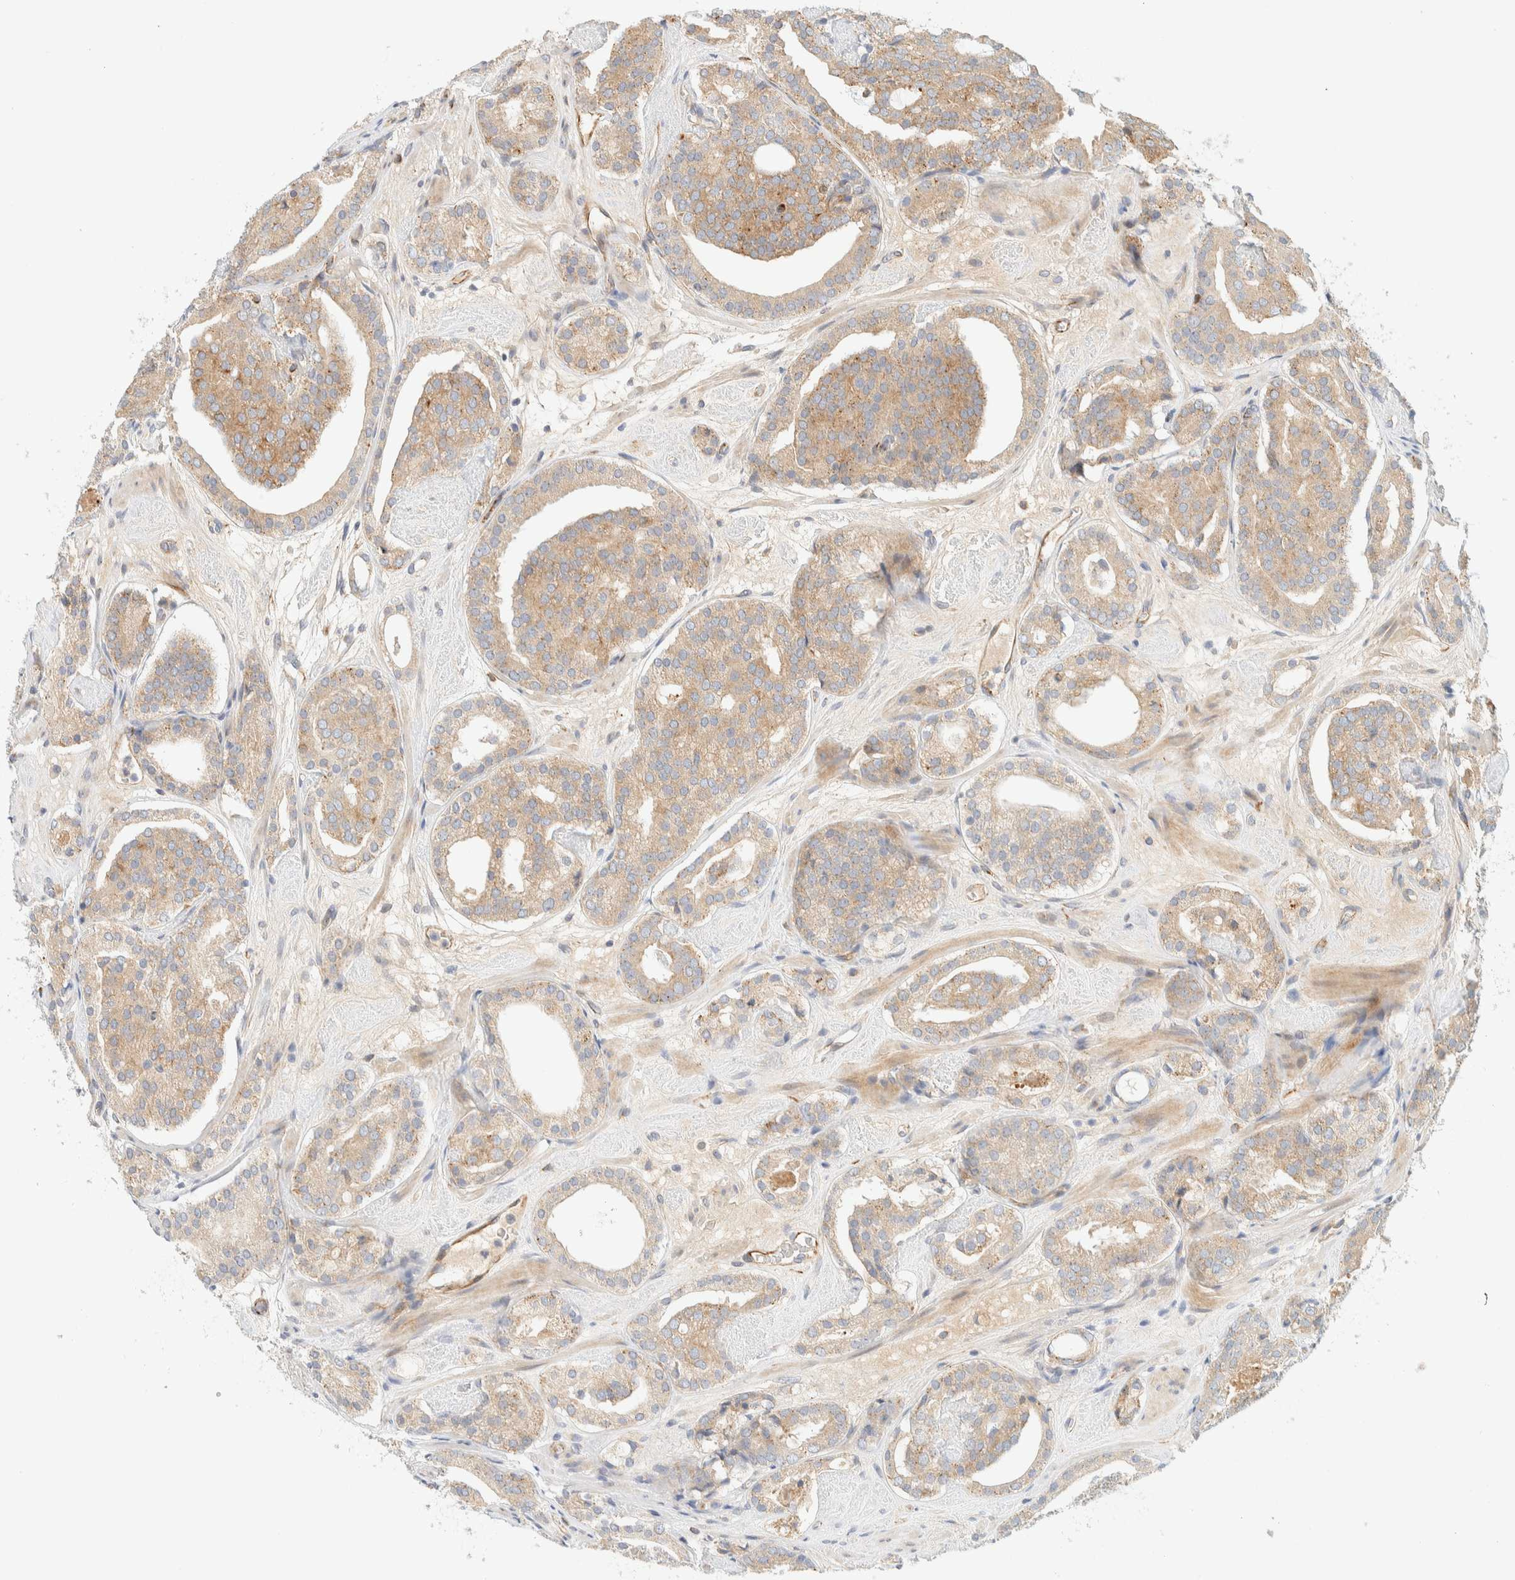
{"staining": {"intensity": "moderate", "quantity": ">75%", "location": "cytoplasmic/membranous"}, "tissue": "prostate cancer", "cell_type": "Tumor cells", "image_type": "cancer", "snomed": [{"axis": "morphology", "description": "Adenocarcinoma, Low grade"}, {"axis": "topography", "description": "Prostate"}], "caption": "Protein staining exhibits moderate cytoplasmic/membranous positivity in approximately >75% of tumor cells in prostate cancer (adenocarcinoma (low-grade)).", "gene": "FAT1", "patient": {"sex": "male", "age": 69}}